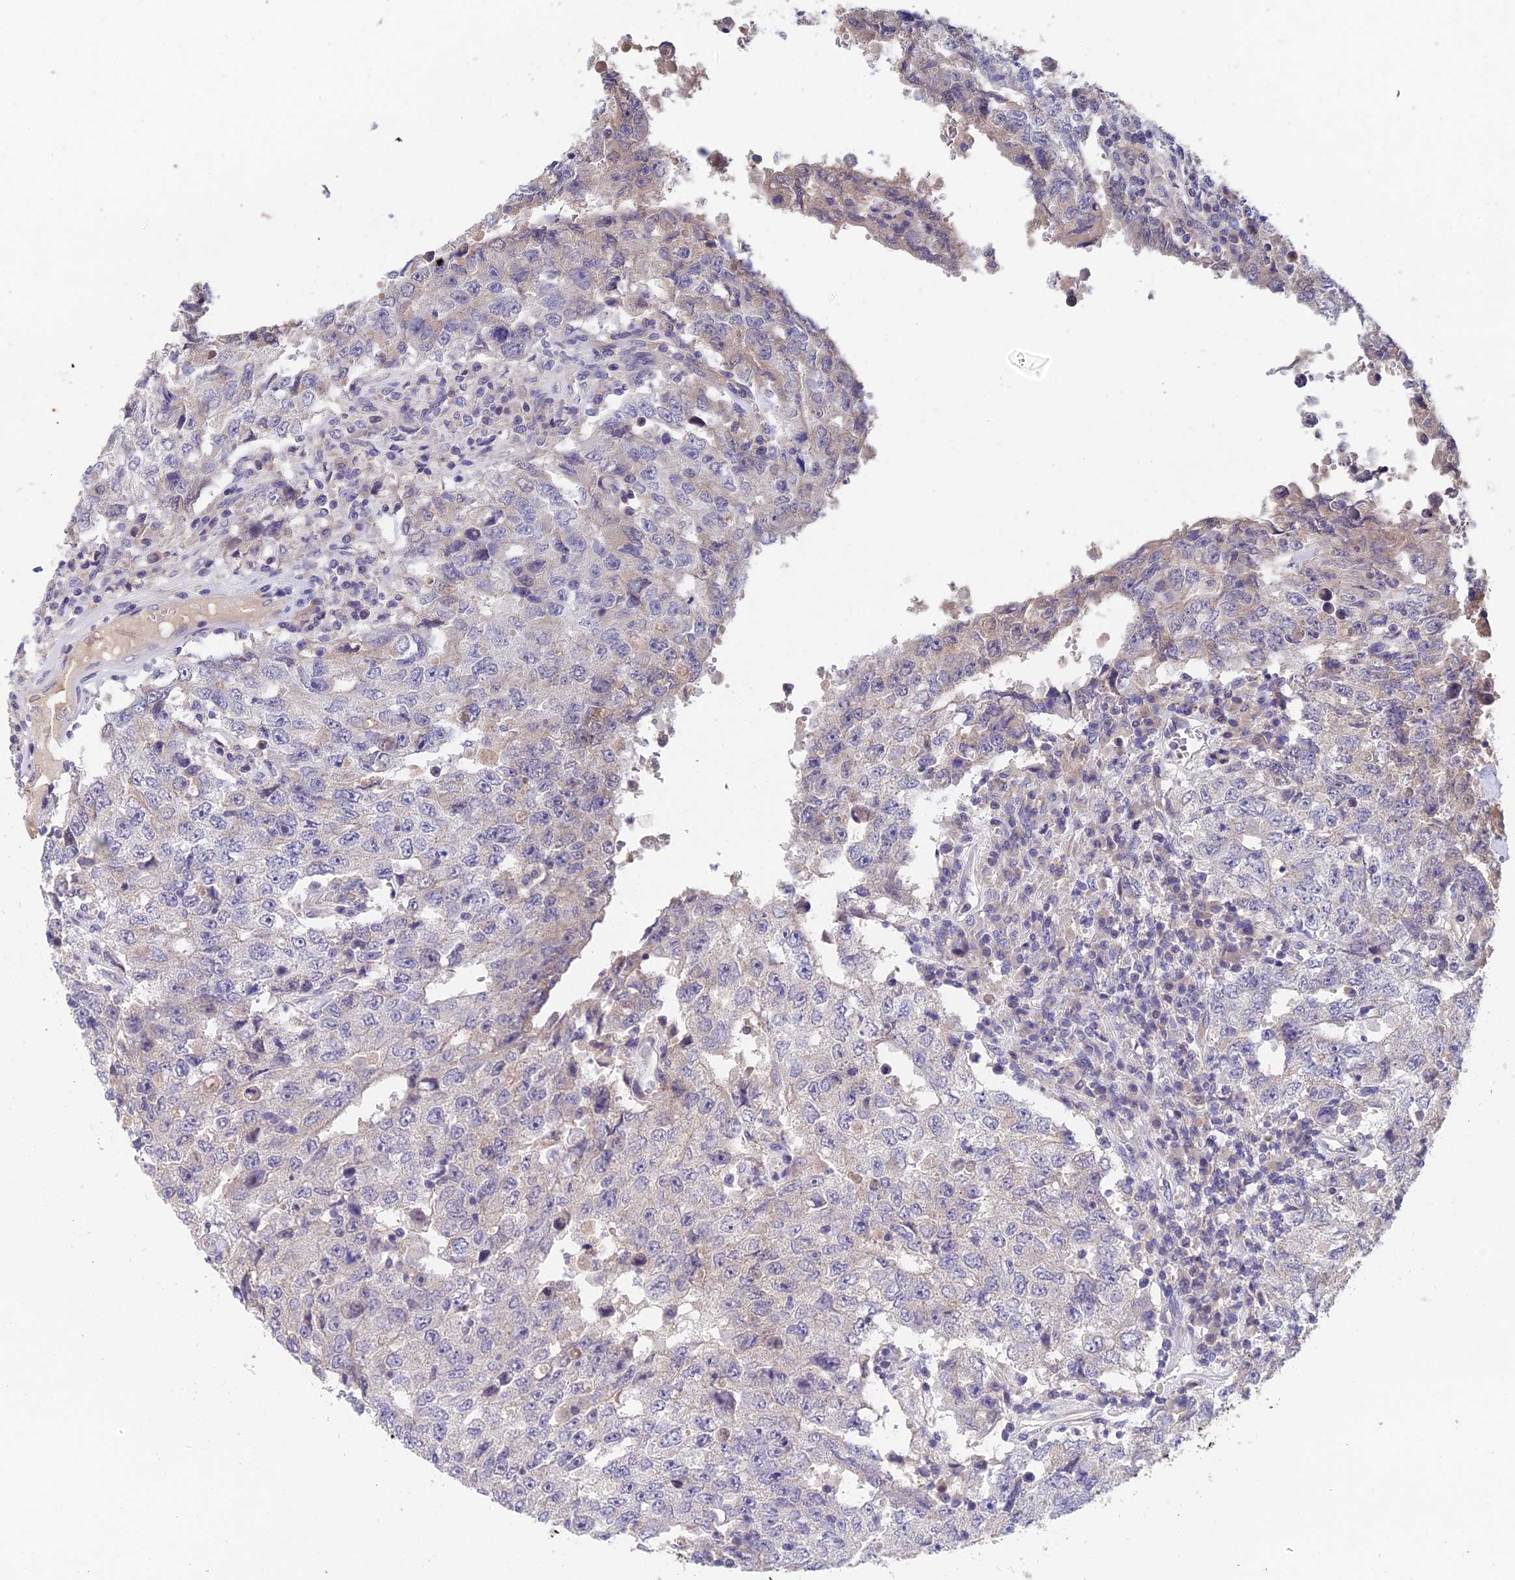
{"staining": {"intensity": "negative", "quantity": "none", "location": "none"}, "tissue": "testis cancer", "cell_type": "Tumor cells", "image_type": "cancer", "snomed": [{"axis": "morphology", "description": "Carcinoma, Embryonal, NOS"}, {"axis": "topography", "description": "Testis"}], "caption": "The histopathology image shows no significant staining in tumor cells of testis cancer.", "gene": "ADAMTS13", "patient": {"sex": "male", "age": 26}}